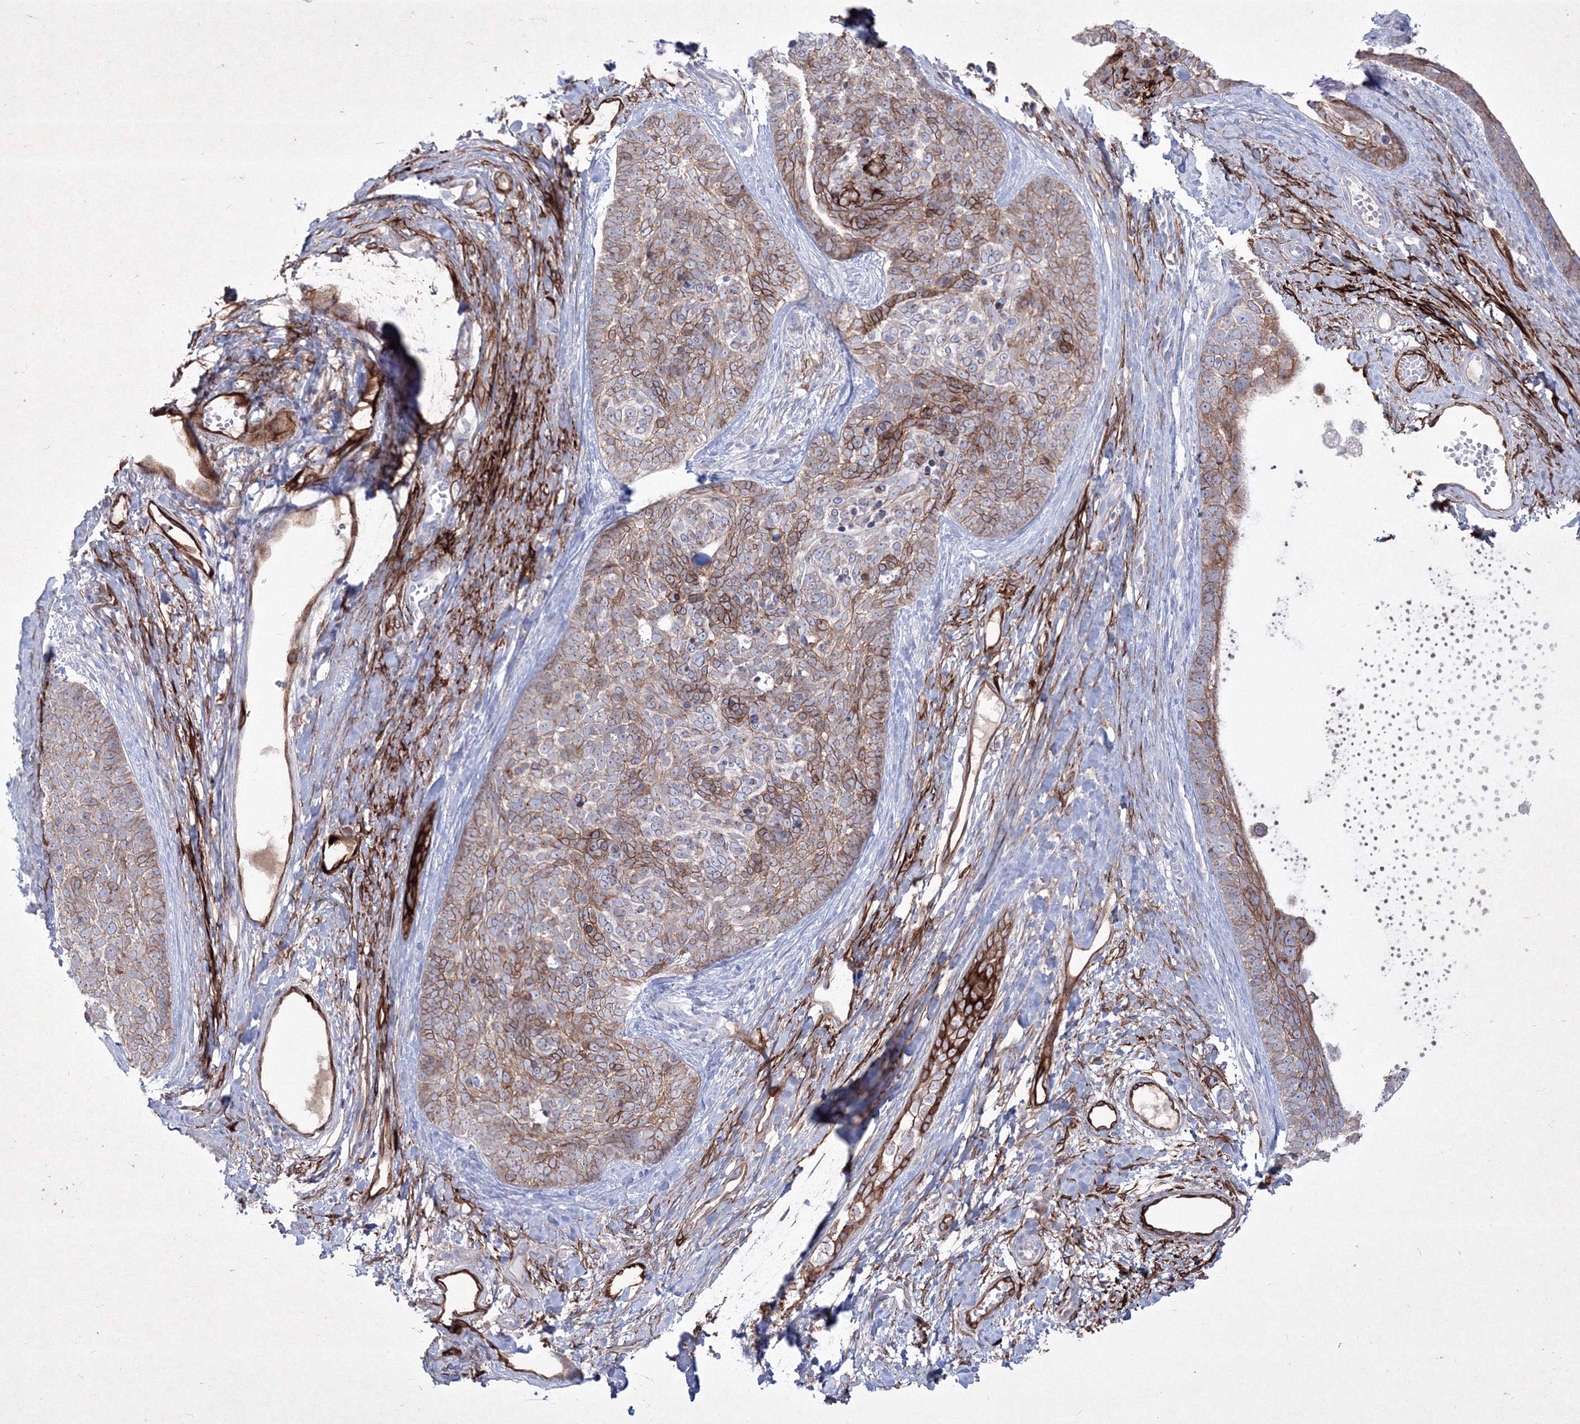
{"staining": {"intensity": "moderate", "quantity": ">75%", "location": "cytoplasmic/membranous"}, "tissue": "skin cancer", "cell_type": "Tumor cells", "image_type": "cancer", "snomed": [{"axis": "morphology", "description": "Basal cell carcinoma"}, {"axis": "topography", "description": "Skin"}], "caption": "Approximately >75% of tumor cells in human skin cancer demonstrate moderate cytoplasmic/membranous protein staining as visualized by brown immunohistochemical staining.", "gene": "TMEM139", "patient": {"sex": "female", "age": 81}}